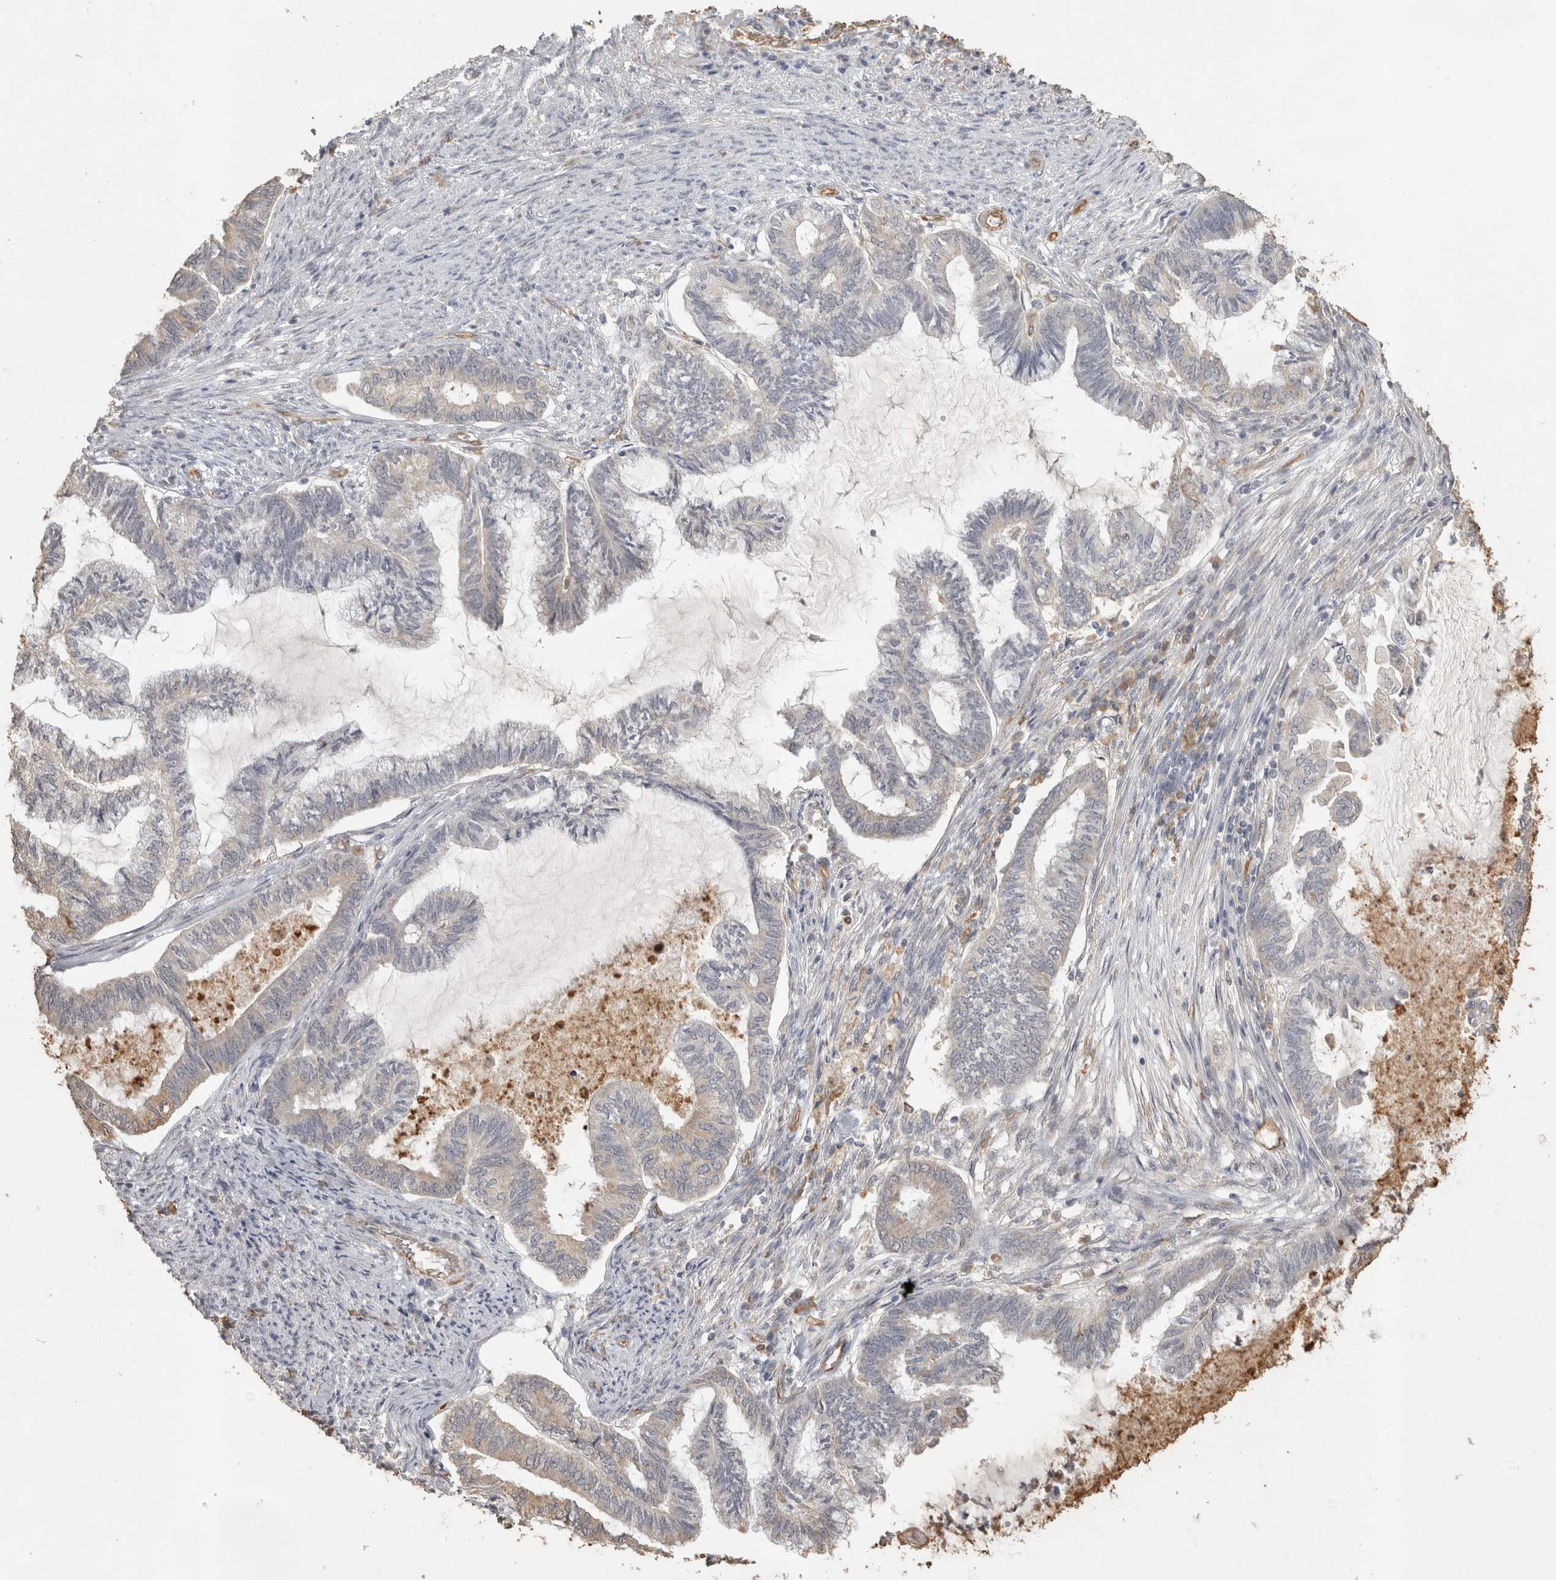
{"staining": {"intensity": "negative", "quantity": "none", "location": "none"}, "tissue": "endometrial cancer", "cell_type": "Tumor cells", "image_type": "cancer", "snomed": [{"axis": "morphology", "description": "Adenocarcinoma, NOS"}, {"axis": "topography", "description": "Endometrium"}], "caption": "The immunohistochemistry histopathology image has no significant staining in tumor cells of adenocarcinoma (endometrial) tissue.", "gene": "REPS2", "patient": {"sex": "female", "age": 86}}